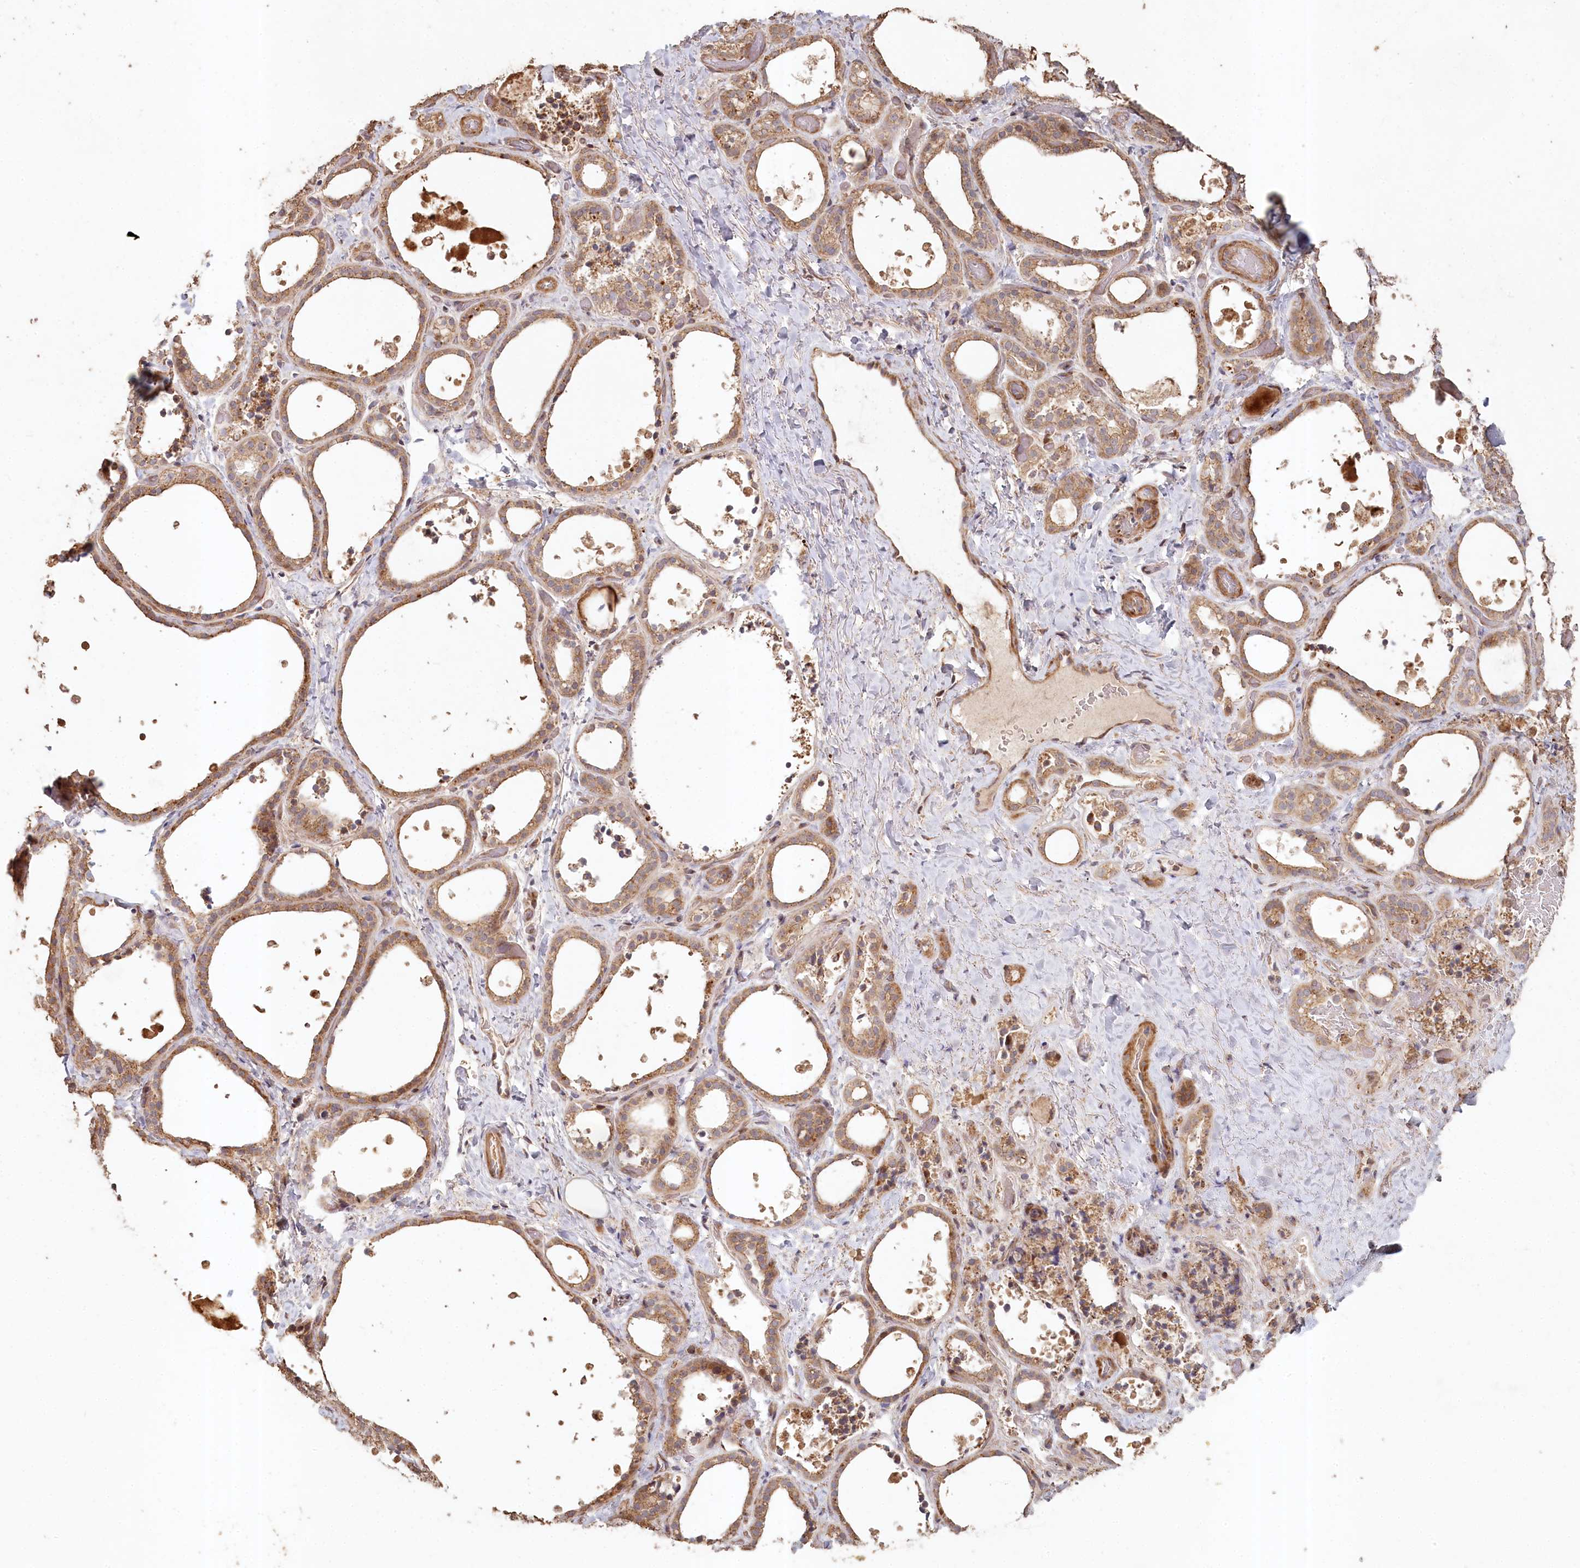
{"staining": {"intensity": "moderate", "quantity": ">75%", "location": "cytoplasmic/membranous"}, "tissue": "thyroid gland", "cell_type": "Glandular cells", "image_type": "normal", "snomed": [{"axis": "morphology", "description": "Normal tissue, NOS"}, {"axis": "topography", "description": "Thyroid gland"}], "caption": "Moderate cytoplasmic/membranous staining for a protein is appreciated in about >75% of glandular cells of benign thyroid gland using immunohistochemistry.", "gene": "HAL", "patient": {"sex": "female", "age": 44}}